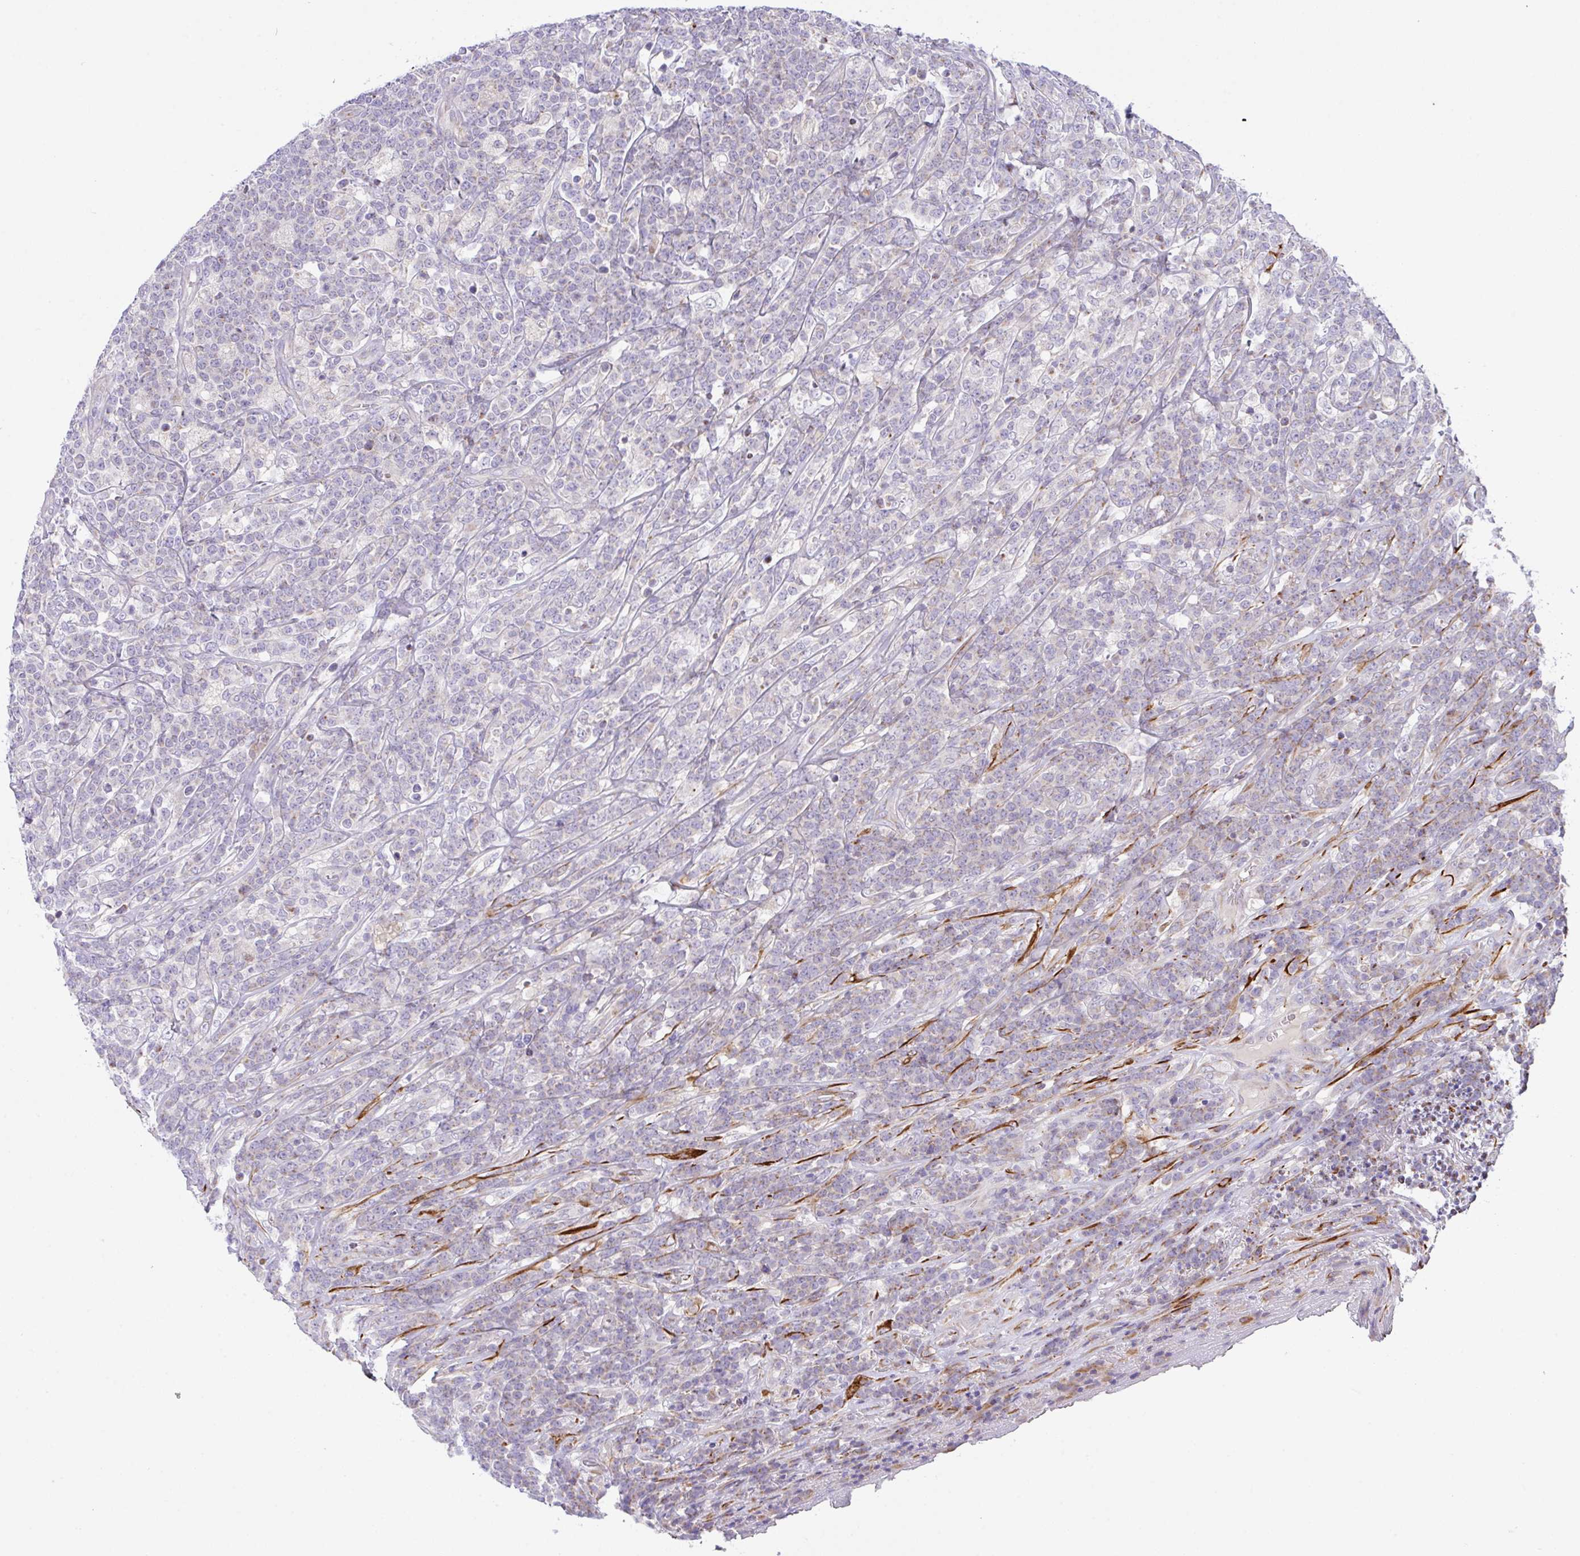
{"staining": {"intensity": "weak", "quantity": "<25%", "location": "cytoplasmic/membranous"}, "tissue": "lymphoma", "cell_type": "Tumor cells", "image_type": "cancer", "snomed": [{"axis": "morphology", "description": "Malignant lymphoma, non-Hodgkin's type, High grade"}, {"axis": "topography", "description": "Small intestine"}], "caption": "This is a image of IHC staining of high-grade malignant lymphoma, non-Hodgkin's type, which shows no expression in tumor cells.", "gene": "CHDH", "patient": {"sex": "male", "age": 8}}